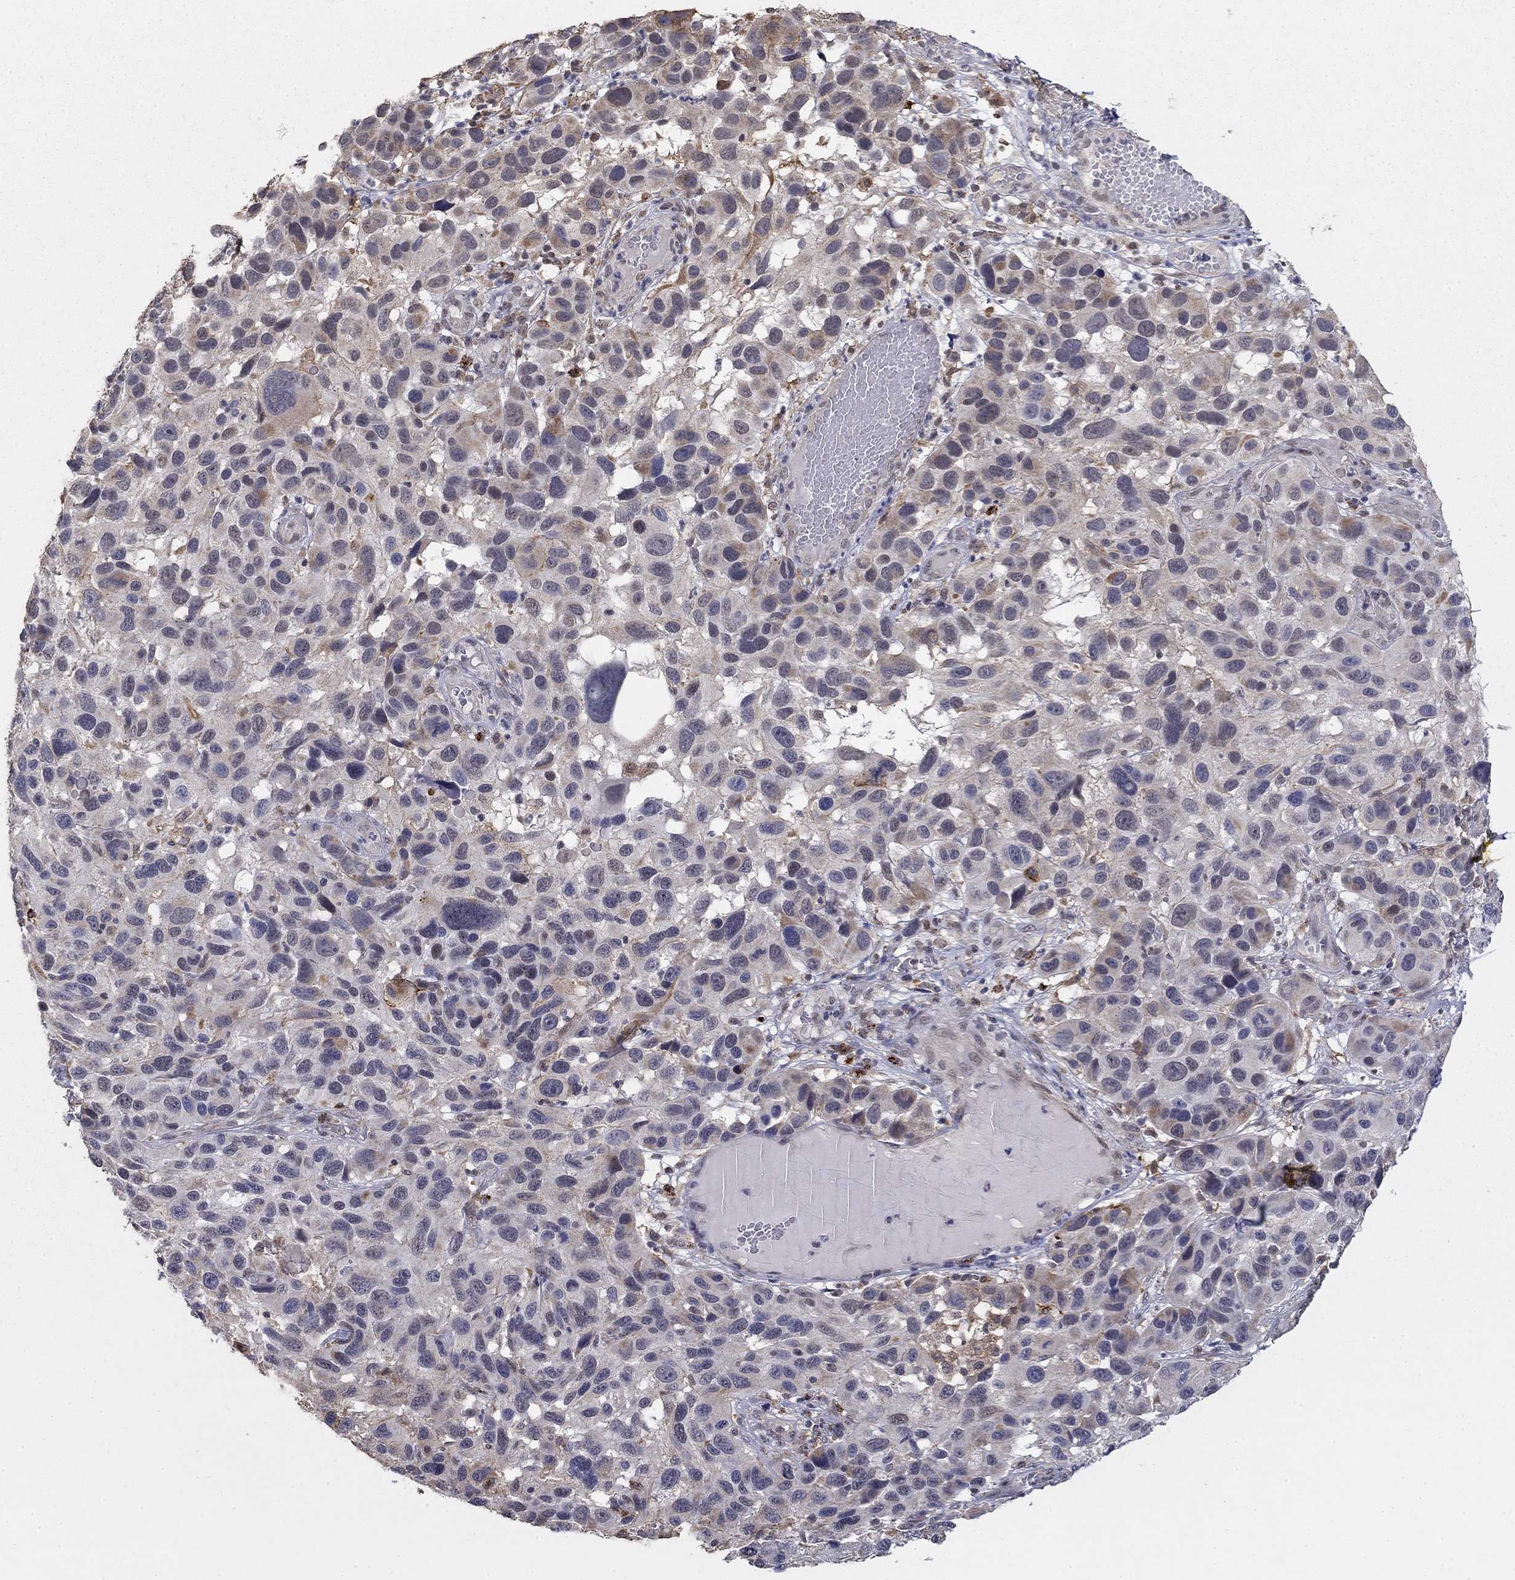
{"staining": {"intensity": "negative", "quantity": "none", "location": "none"}, "tissue": "melanoma", "cell_type": "Tumor cells", "image_type": "cancer", "snomed": [{"axis": "morphology", "description": "Malignant melanoma, NOS"}, {"axis": "topography", "description": "Skin"}], "caption": "Immunohistochemical staining of melanoma demonstrates no significant positivity in tumor cells.", "gene": "GRIA3", "patient": {"sex": "male", "age": 53}}